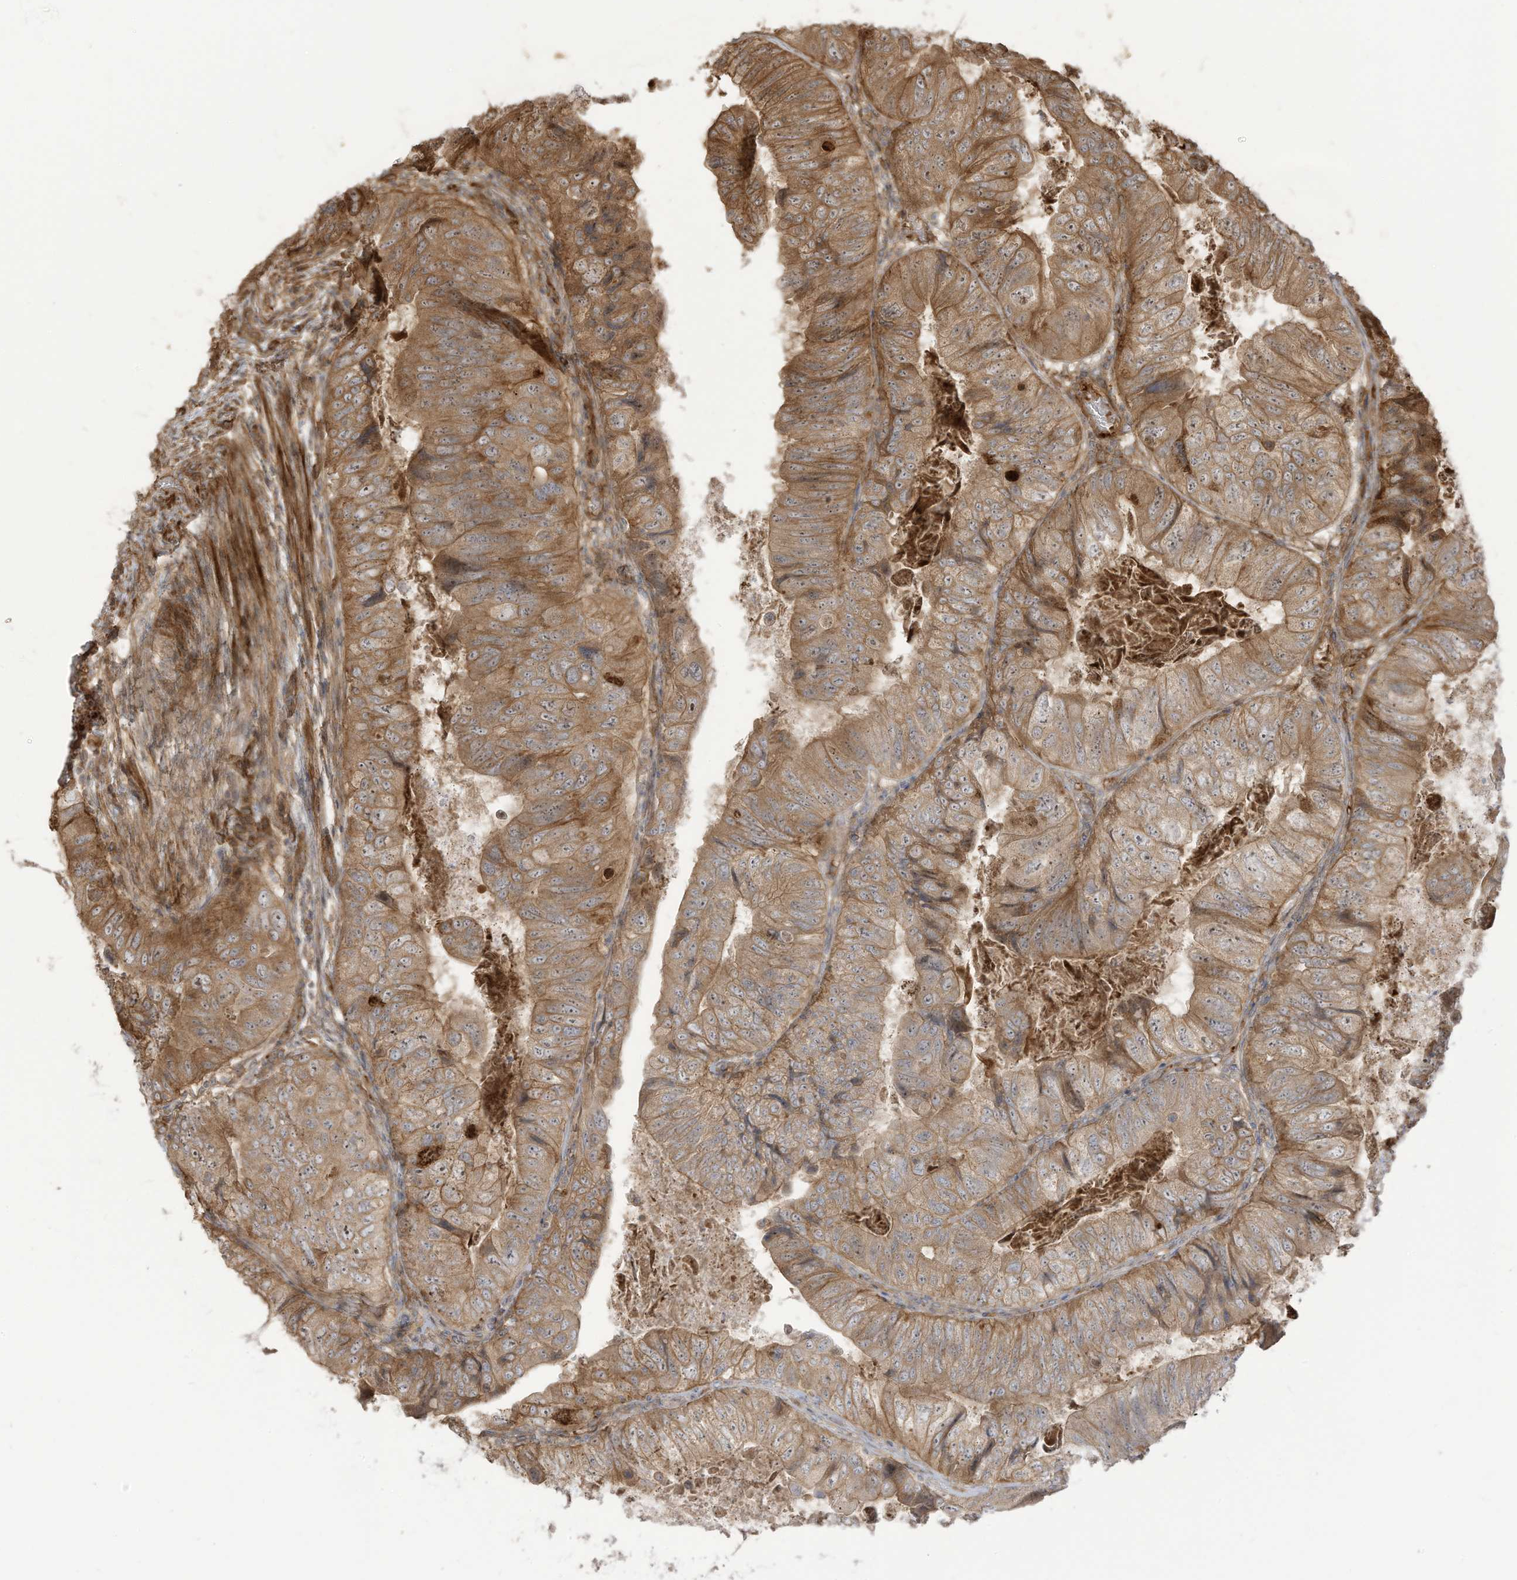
{"staining": {"intensity": "moderate", "quantity": ">75%", "location": "cytoplasmic/membranous"}, "tissue": "colorectal cancer", "cell_type": "Tumor cells", "image_type": "cancer", "snomed": [{"axis": "morphology", "description": "Adenocarcinoma, NOS"}, {"axis": "topography", "description": "Rectum"}], "caption": "An immunohistochemistry histopathology image of neoplastic tissue is shown. Protein staining in brown shows moderate cytoplasmic/membranous positivity in adenocarcinoma (colorectal) within tumor cells.", "gene": "ENTR1", "patient": {"sex": "male", "age": 63}}